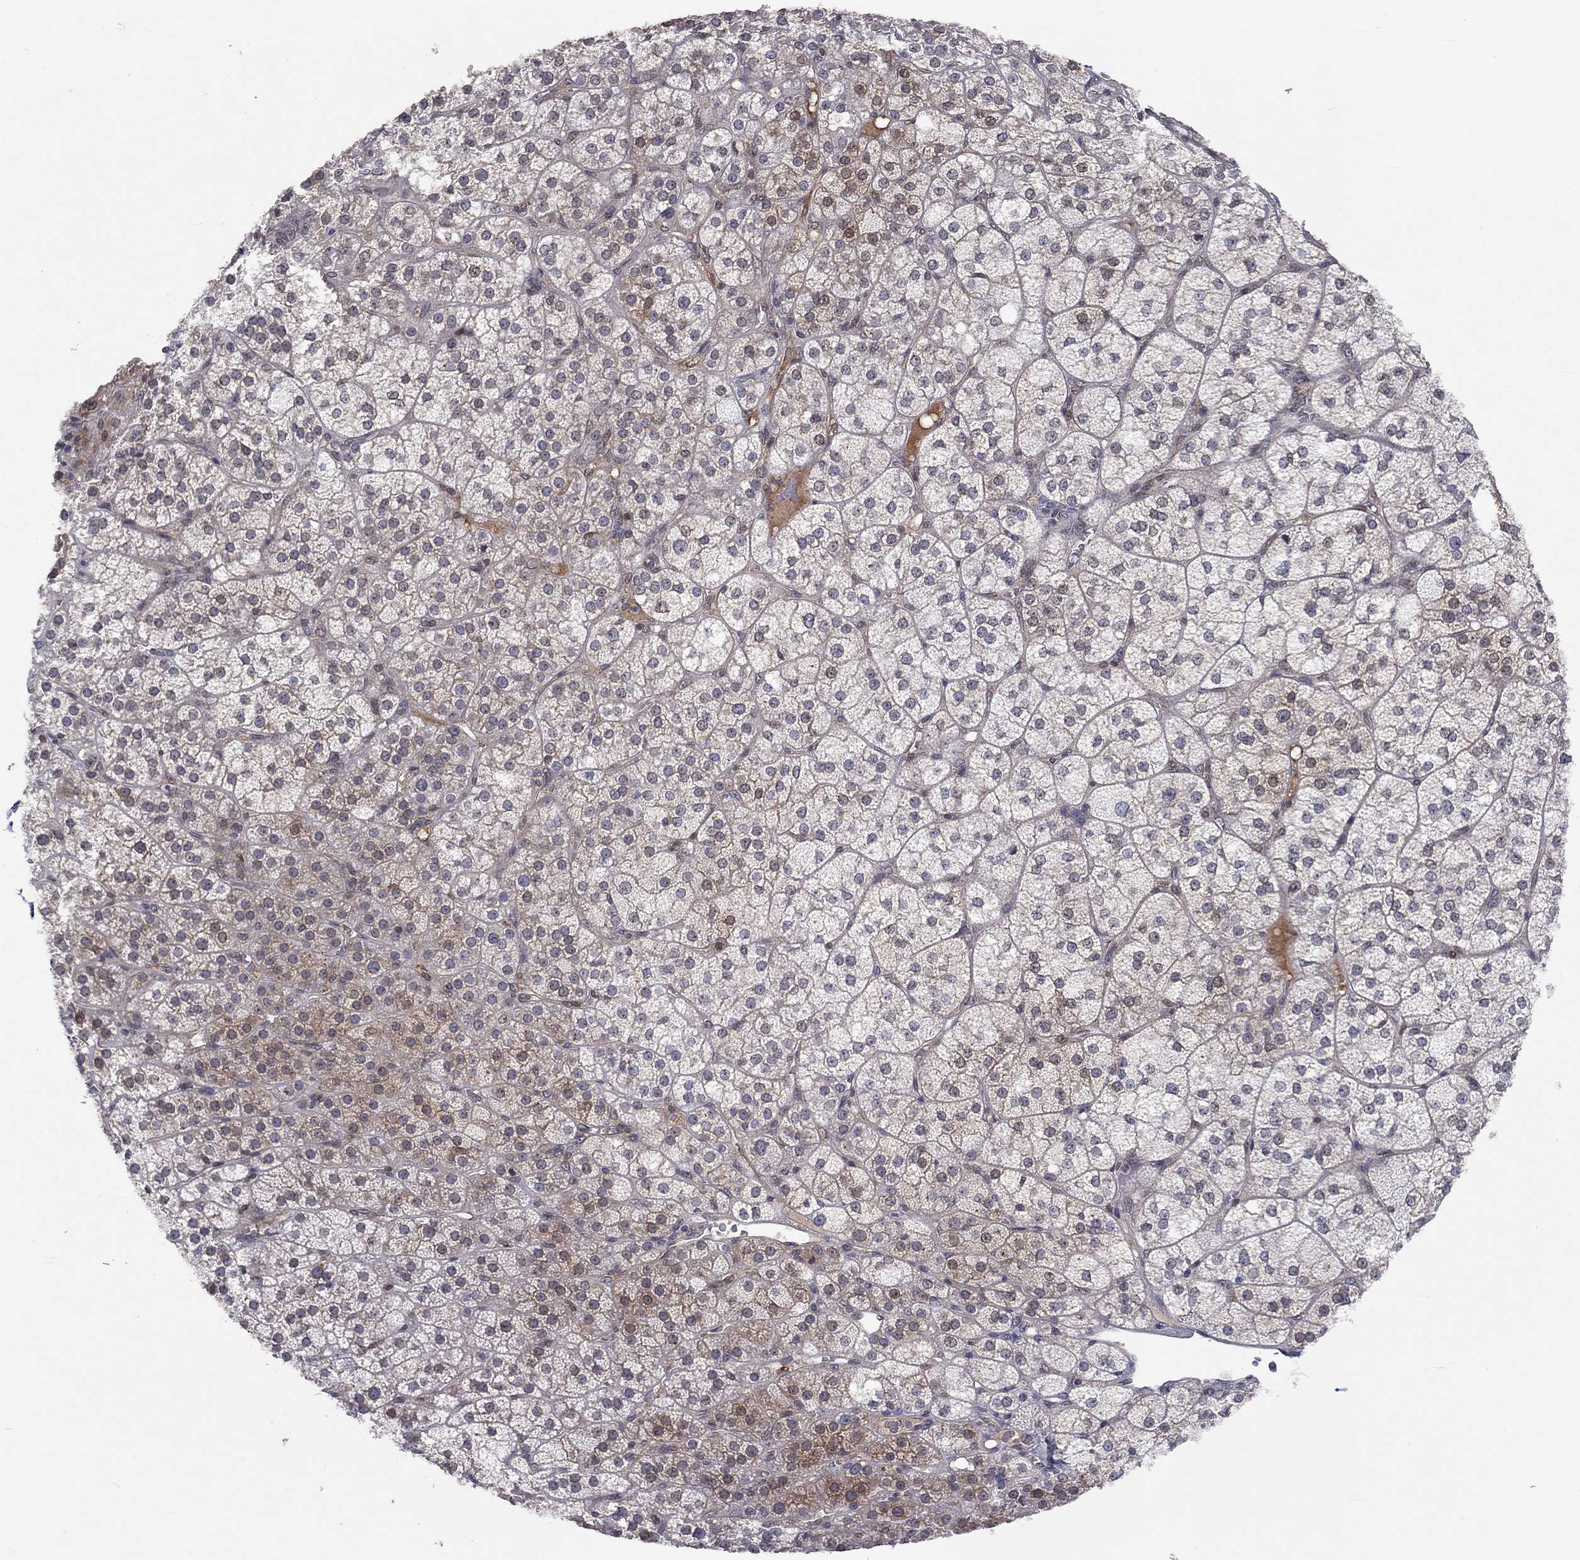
{"staining": {"intensity": "moderate", "quantity": "<25%", "location": "cytoplasmic/membranous,nuclear"}, "tissue": "adrenal gland", "cell_type": "Glandular cells", "image_type": "normal", "snomed": [{"axis": "morphology", "description": "Normal tissue, NOS"}, {"axis": "topography", "description": "Adrenal gland"}], "caption": "IHC of normal adrenal gland exhibits low levels of moderate cytoplasmic/membranous,nuclear positivity in about <25% of glandular cells. IHC stains the protein in brown and the nuclei are stained blue.", "gene": "CETN3", "patient": {"sex": "female", "age": 60}}